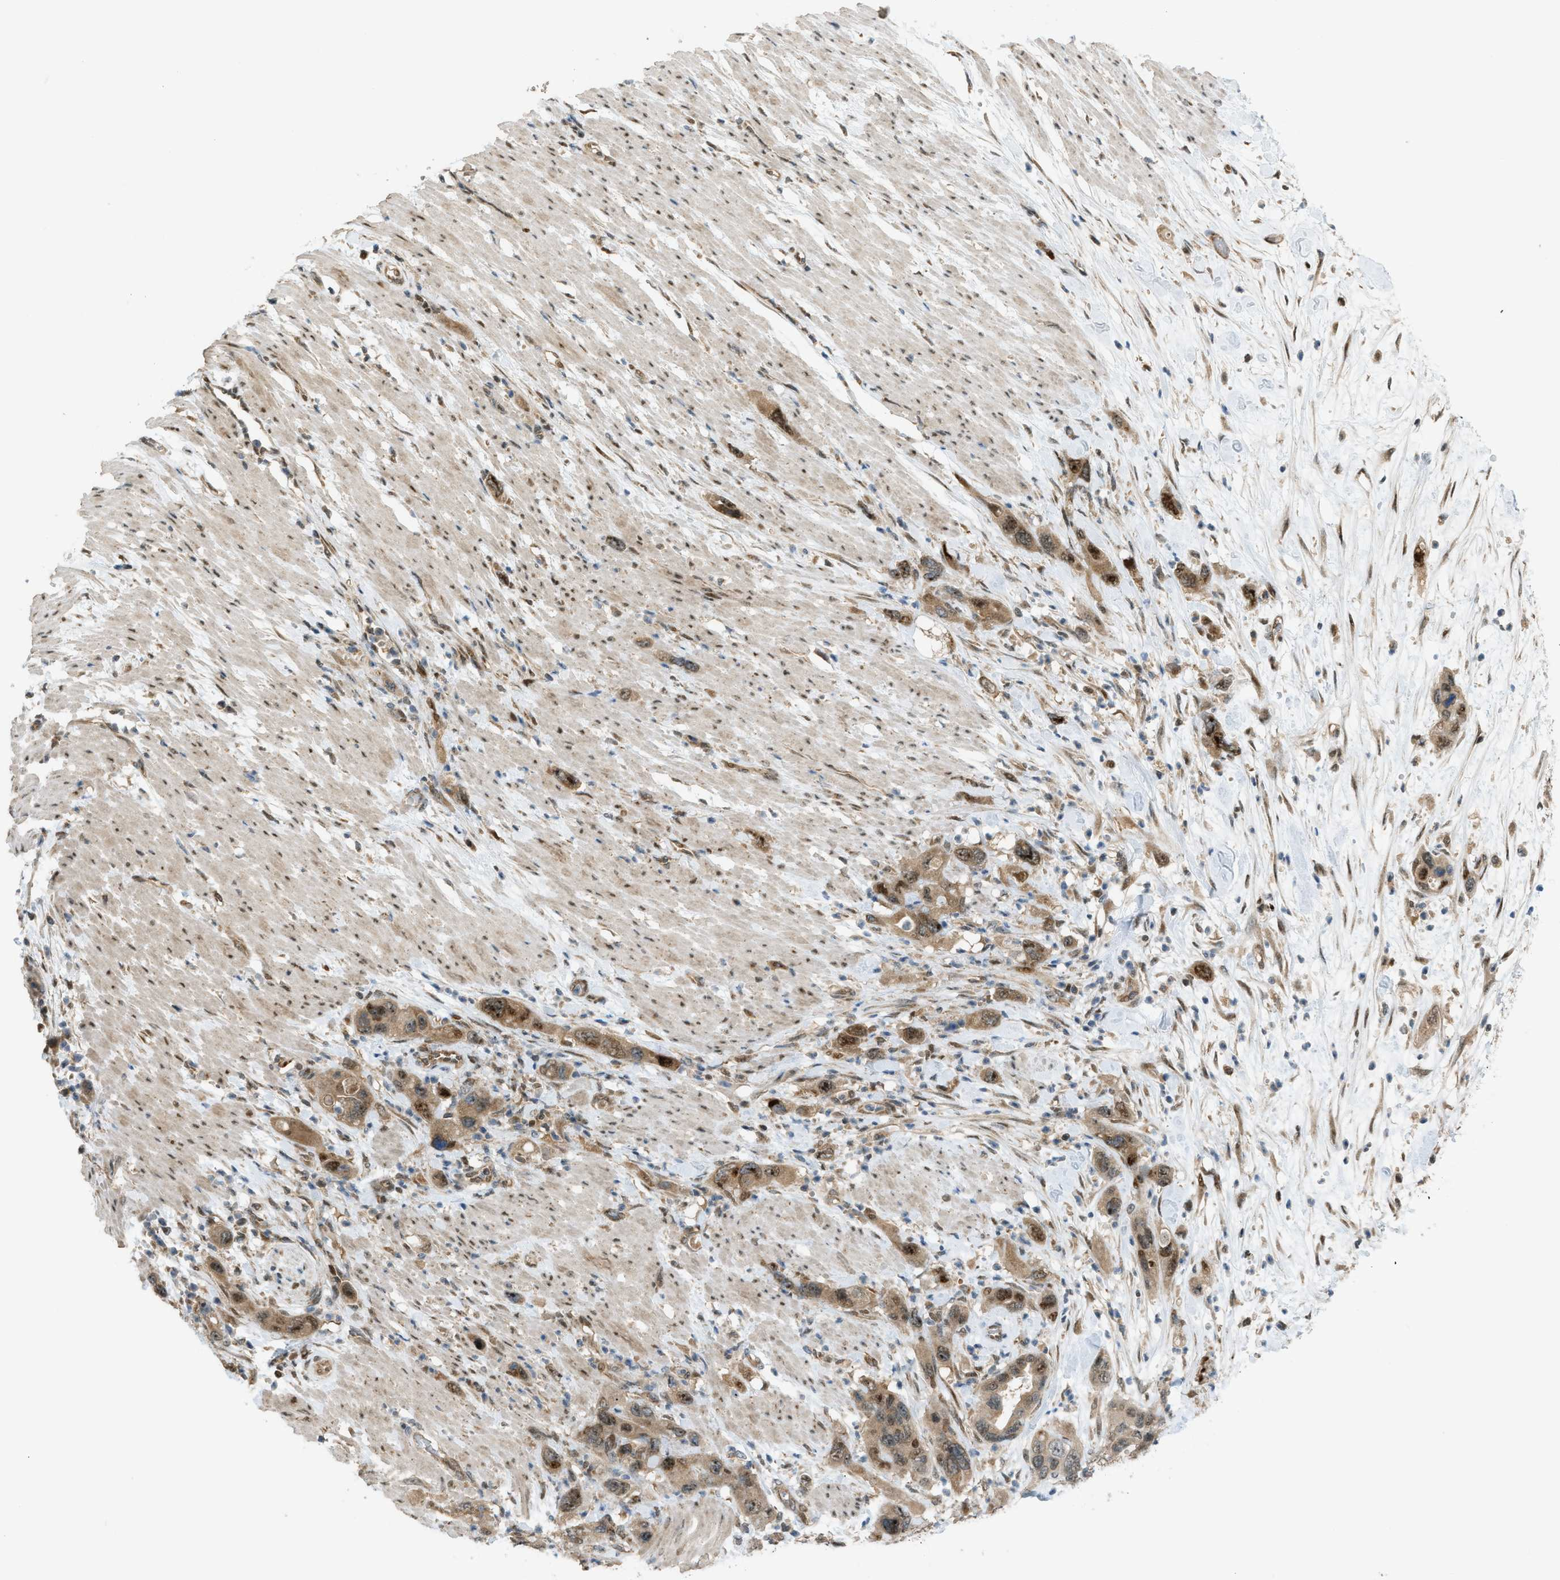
{"staining": {"intensity": "moderate", "quantity": ">75%", "location": "cytoplasmic/membranous,nuclear"}, "tissue": "pancreatic cancer", "cell_type": "Tumor cells", "image_type": "cancer", "snomed": [{"axis": "morphology", "description": "Normal tissue, NOS"}, {"axis": "morphology", "description": "Adenocarcinoma, NOS"}, {"axis": "topography", "description": "Pancreas"}], "caption": "A brown stain highlights moderate cytoplasmic/membranous and nuclear positivity of a protein in adenocarcinoma (pancreatic) tumor cells.", "gene": "CCDC186", "patient": {"sex": "female", "age": 71}}